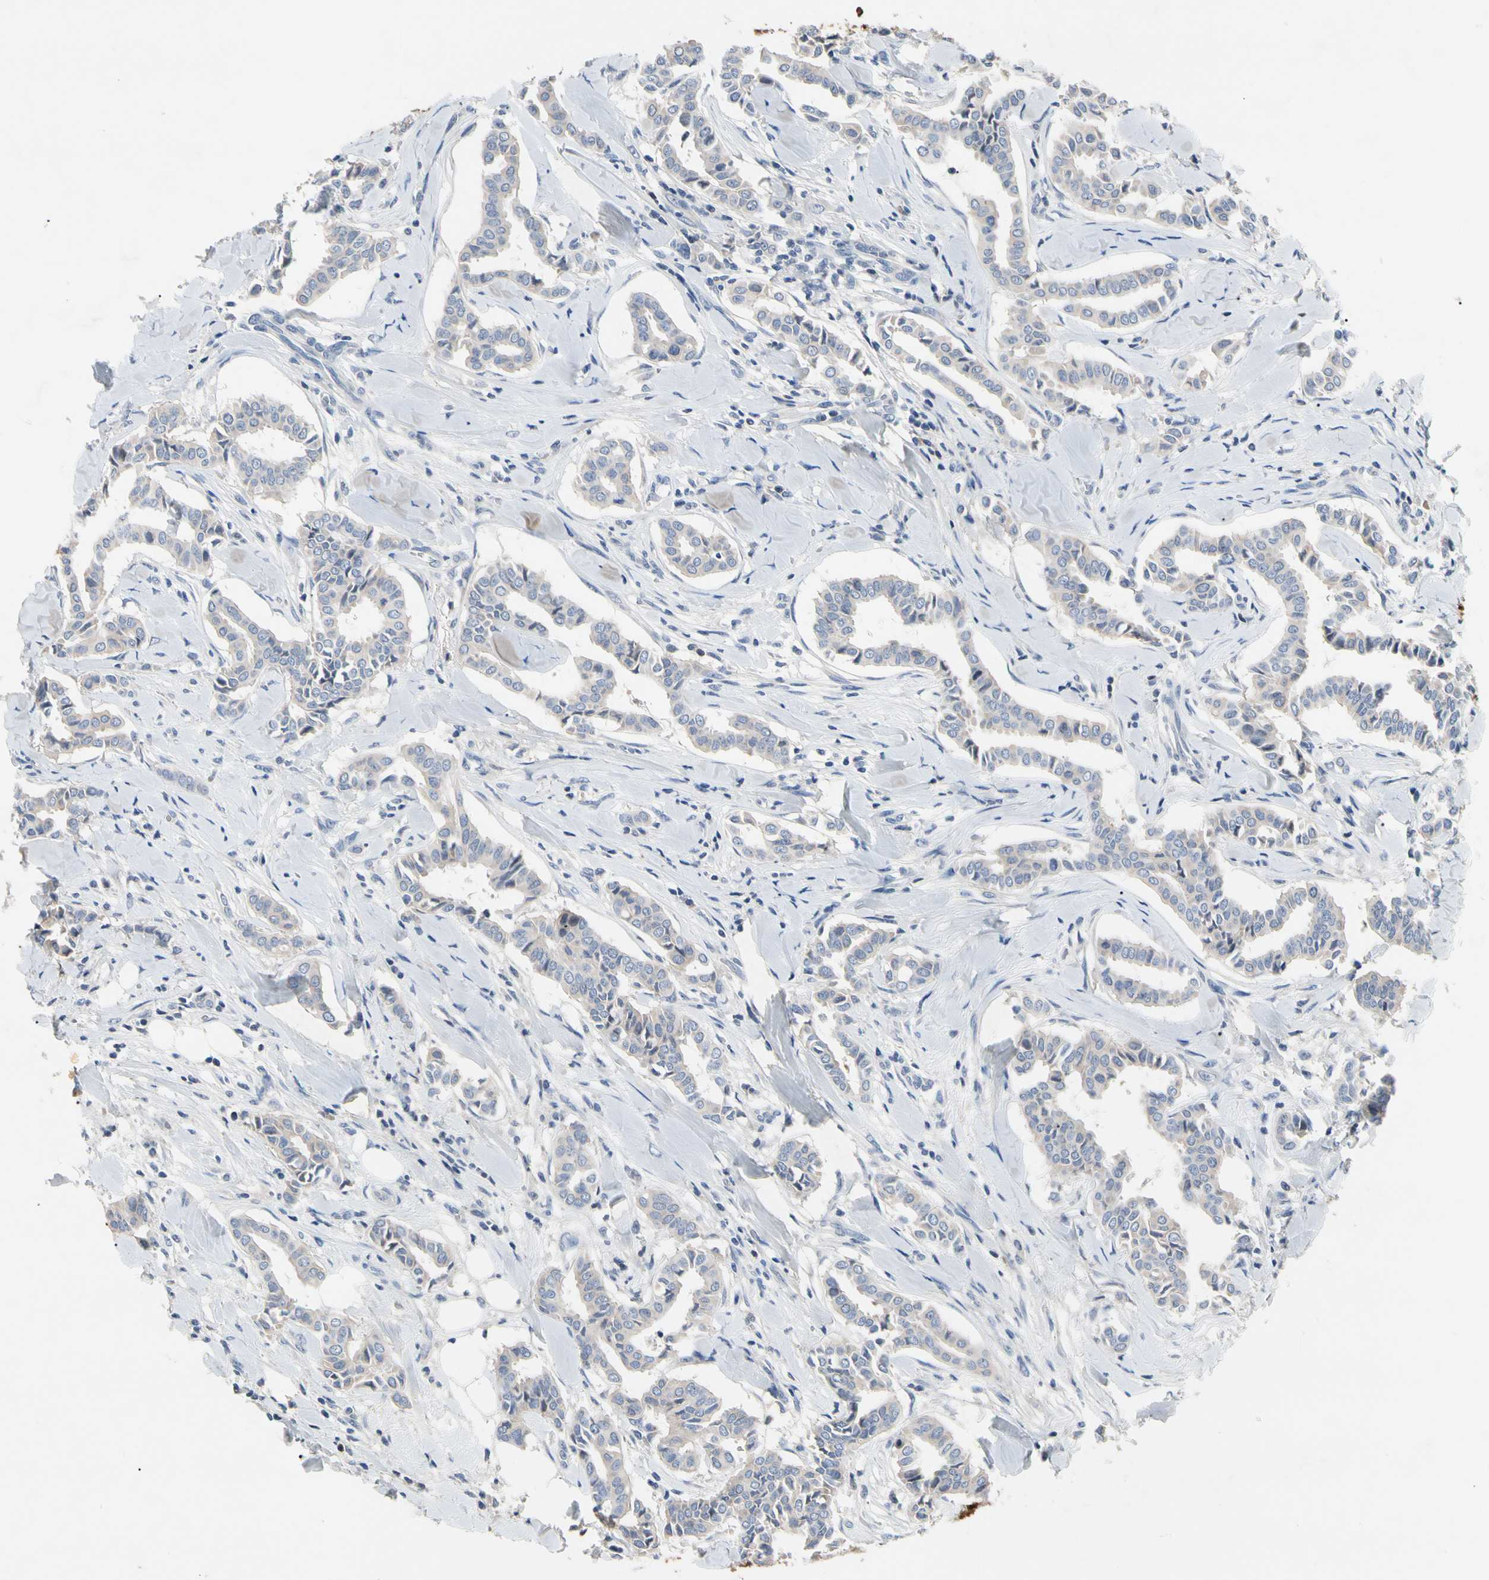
{"staining": {"intensity": "weak", "quantity": "25%-75%", "location": "cytoplasmic/membranous"}, "tissue": "head and neck cancer", "cell_type": "Tumor cells", "image_type": "cancer", "snomed": [{"axis": "morphology", "description": "Adenocarcinoma, NOS"}, {"axis": "topography", "description": "Salivary gland"}, {"axis": "topography", "description": "Head-Neck"}], "caption": "IHC photomicrograph of human head and neck cancer (adenocarcinoma) stained for a protein (brown), which reveals low levels of weak cytoplasmic/membranous staining in approximately 25%-75% of tumor cells.", "gene": "ECRG4", "patient": {"sex": "female", "age": 59}}